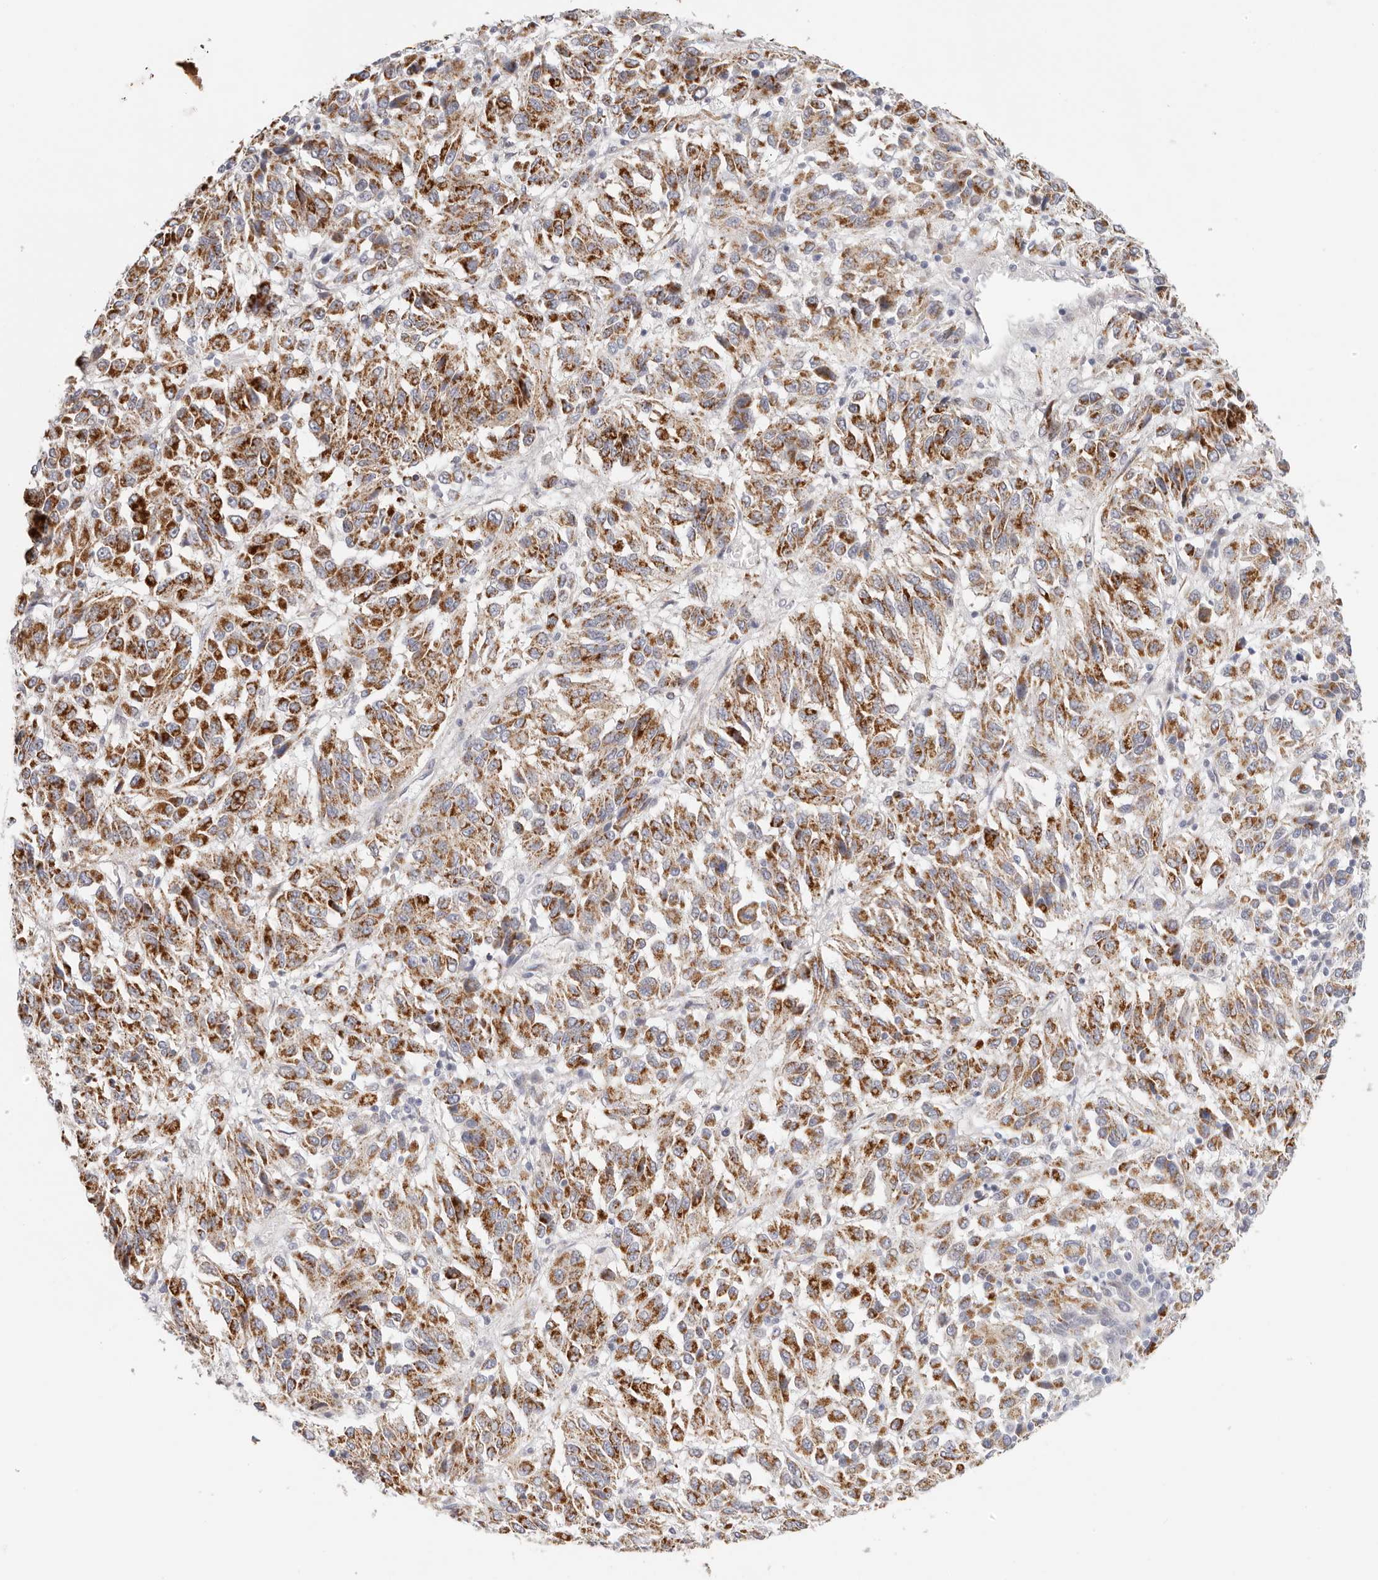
{"staining": {"intensity": "strong", "quantity": "25%-75%", "location": "cytoplasmic/membranous"}, "tissue": "melanoma", "cell_type": "Tumor cells", "image_type": "cancer", "snomed": [{"axis": "morphology", "description": "Malignant melanoma, Metastatic site"}, {"axis": "topography", "description": "Lung"}], "caption": "This micrograph demonstrates IHC staining of melanoma, with high strong cytoplasmic/membranous expression in about 25%-75% of tumor cells.", "gene": "AFDN", "patient": {"sex": "male", "age": 64}}